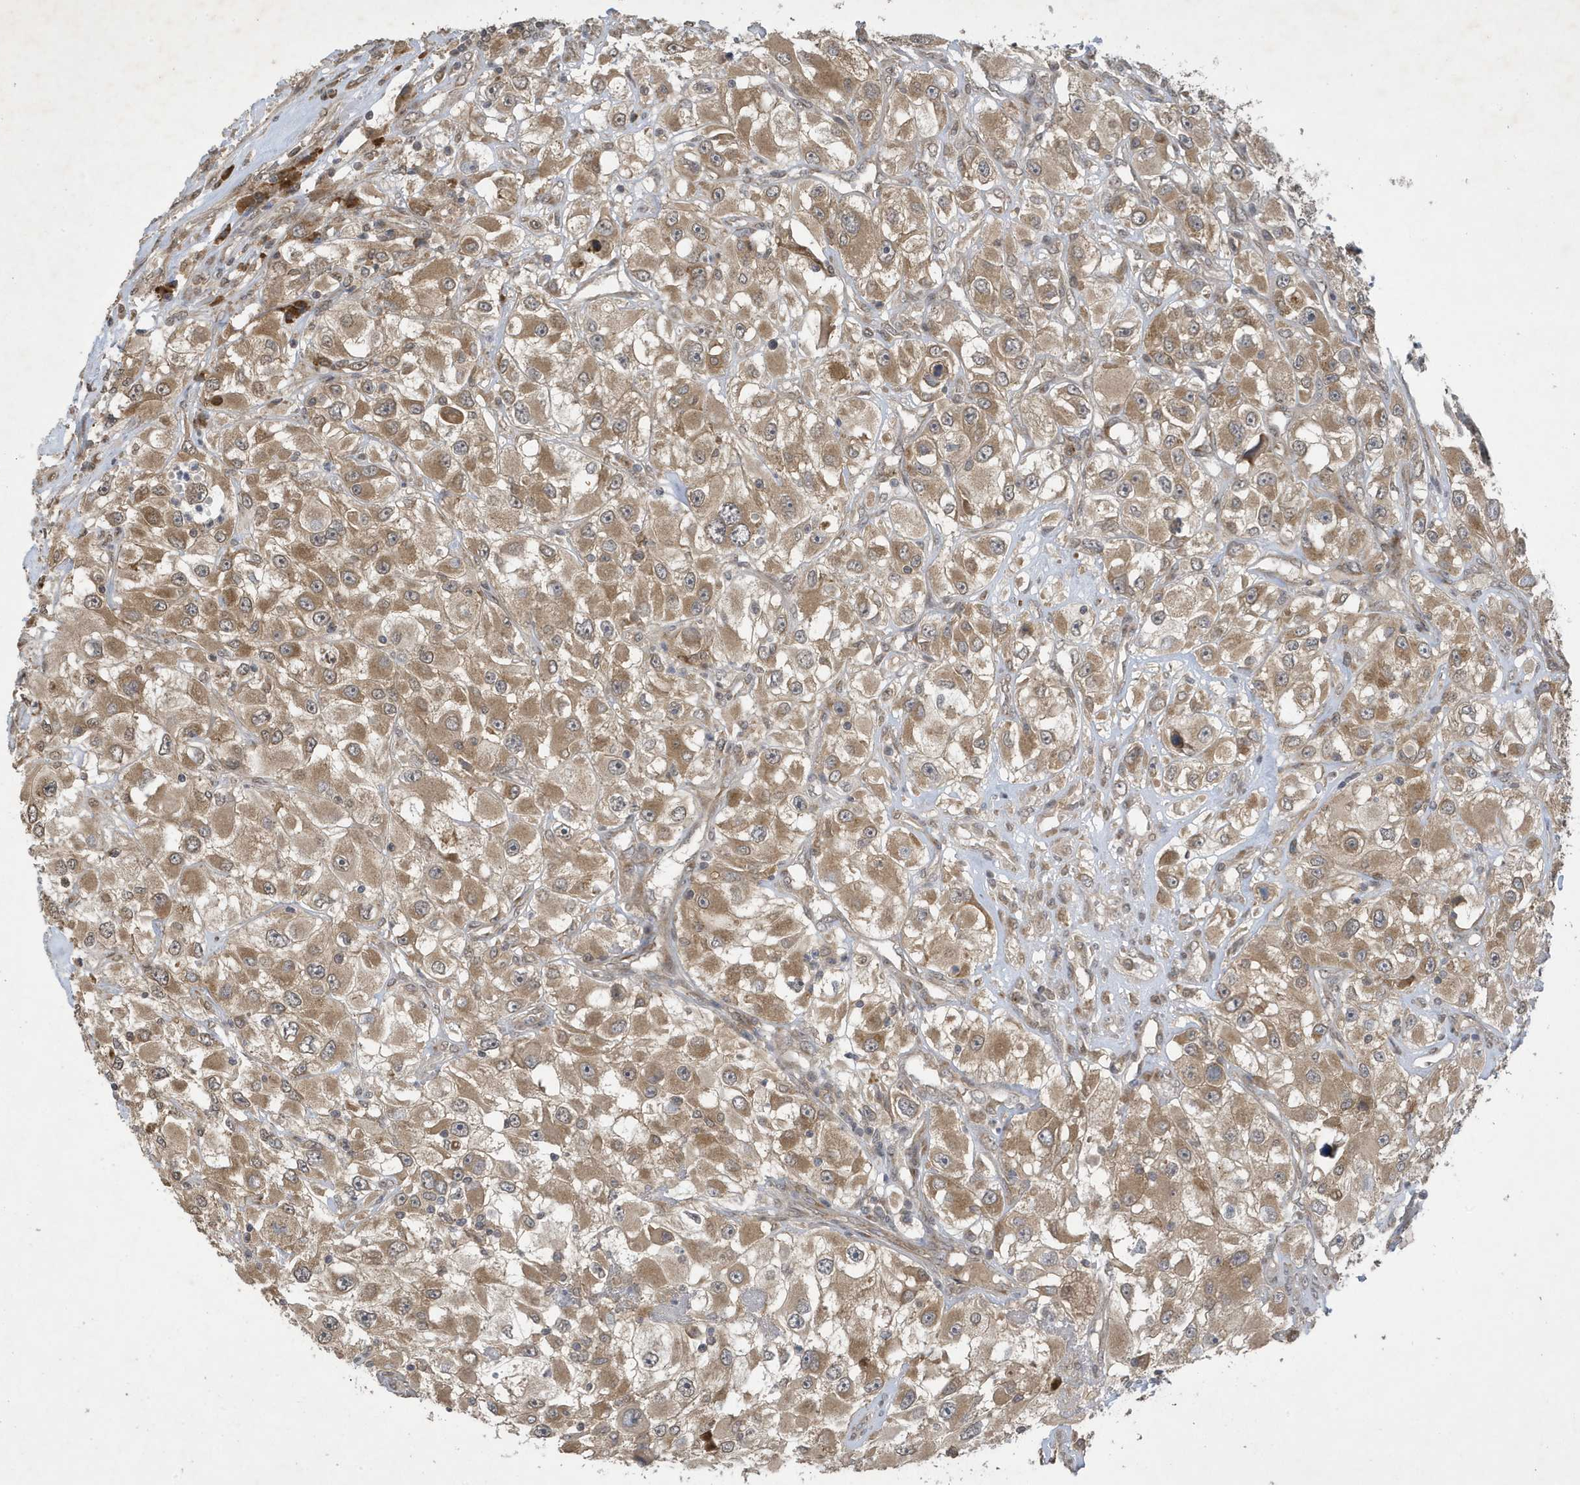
{"staining": {"intensity": "moderate", "quantity": ">75%", "location": "cytoplasmic/membranous"}, "tissue": "renal cancer", "cell_type": "Tumor cells", "image_type": "cancer", "snomed": [{"axis": "morphology", "description": "Adenocarcinoma, NOS"}, {"axis": "topography", "description": "Kidney"}], "caption": "Protein positivity by immunohistochemistry demonstrates moderate cytoplasmic/membranous positivity in about >75% of tumor cells in renal cancer (adenocarcinoma). (DAB IHC, brown staining for protein, blue staining for nuclei).", "gene": "STX10", "patient": {"sex": "female", "age": 52}}